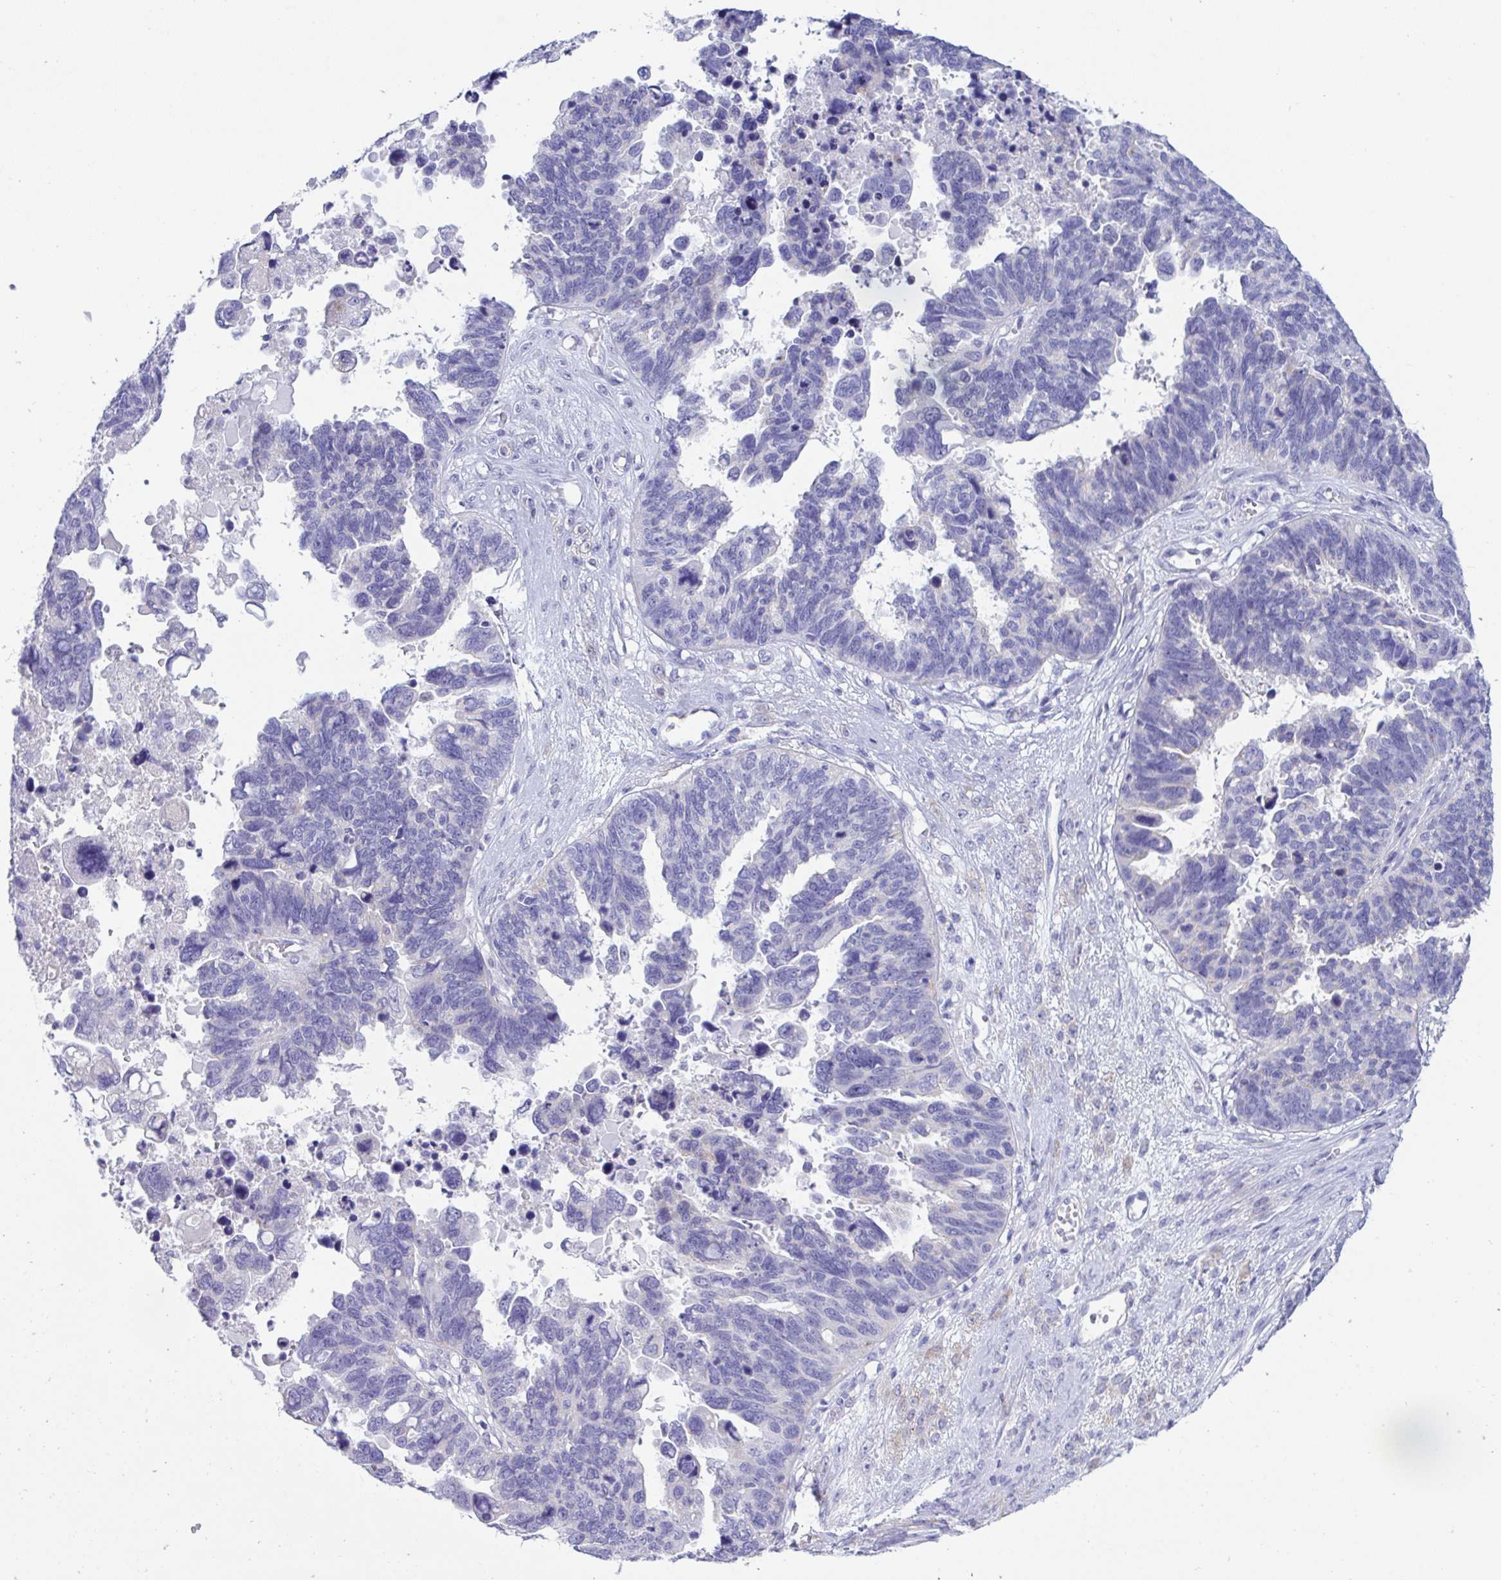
{"staining": {"intensity": "weak", "quantity": "<25%", "location": "cytoplasmic/membranous"}, "tissue": "ovarian cancer", "cell_type": "Tumor cells", "image_type": "cancer", "snomed": [{"axis": "morphology", "description": "Cystadenocarcinoma, serous, NOS"}, {"axis": "topography", "description": "Ovary"}], "caption": "High magnification brightfield microscopy of ovarian cancer stained with DAB (3,3'-diaminobenzidine) (brown) and counterstained with hematoxylin (blue): tumor cells show no significant positivity.", "gene": "TMEM106B", "patient": {"sex": "female", "age": 60}}